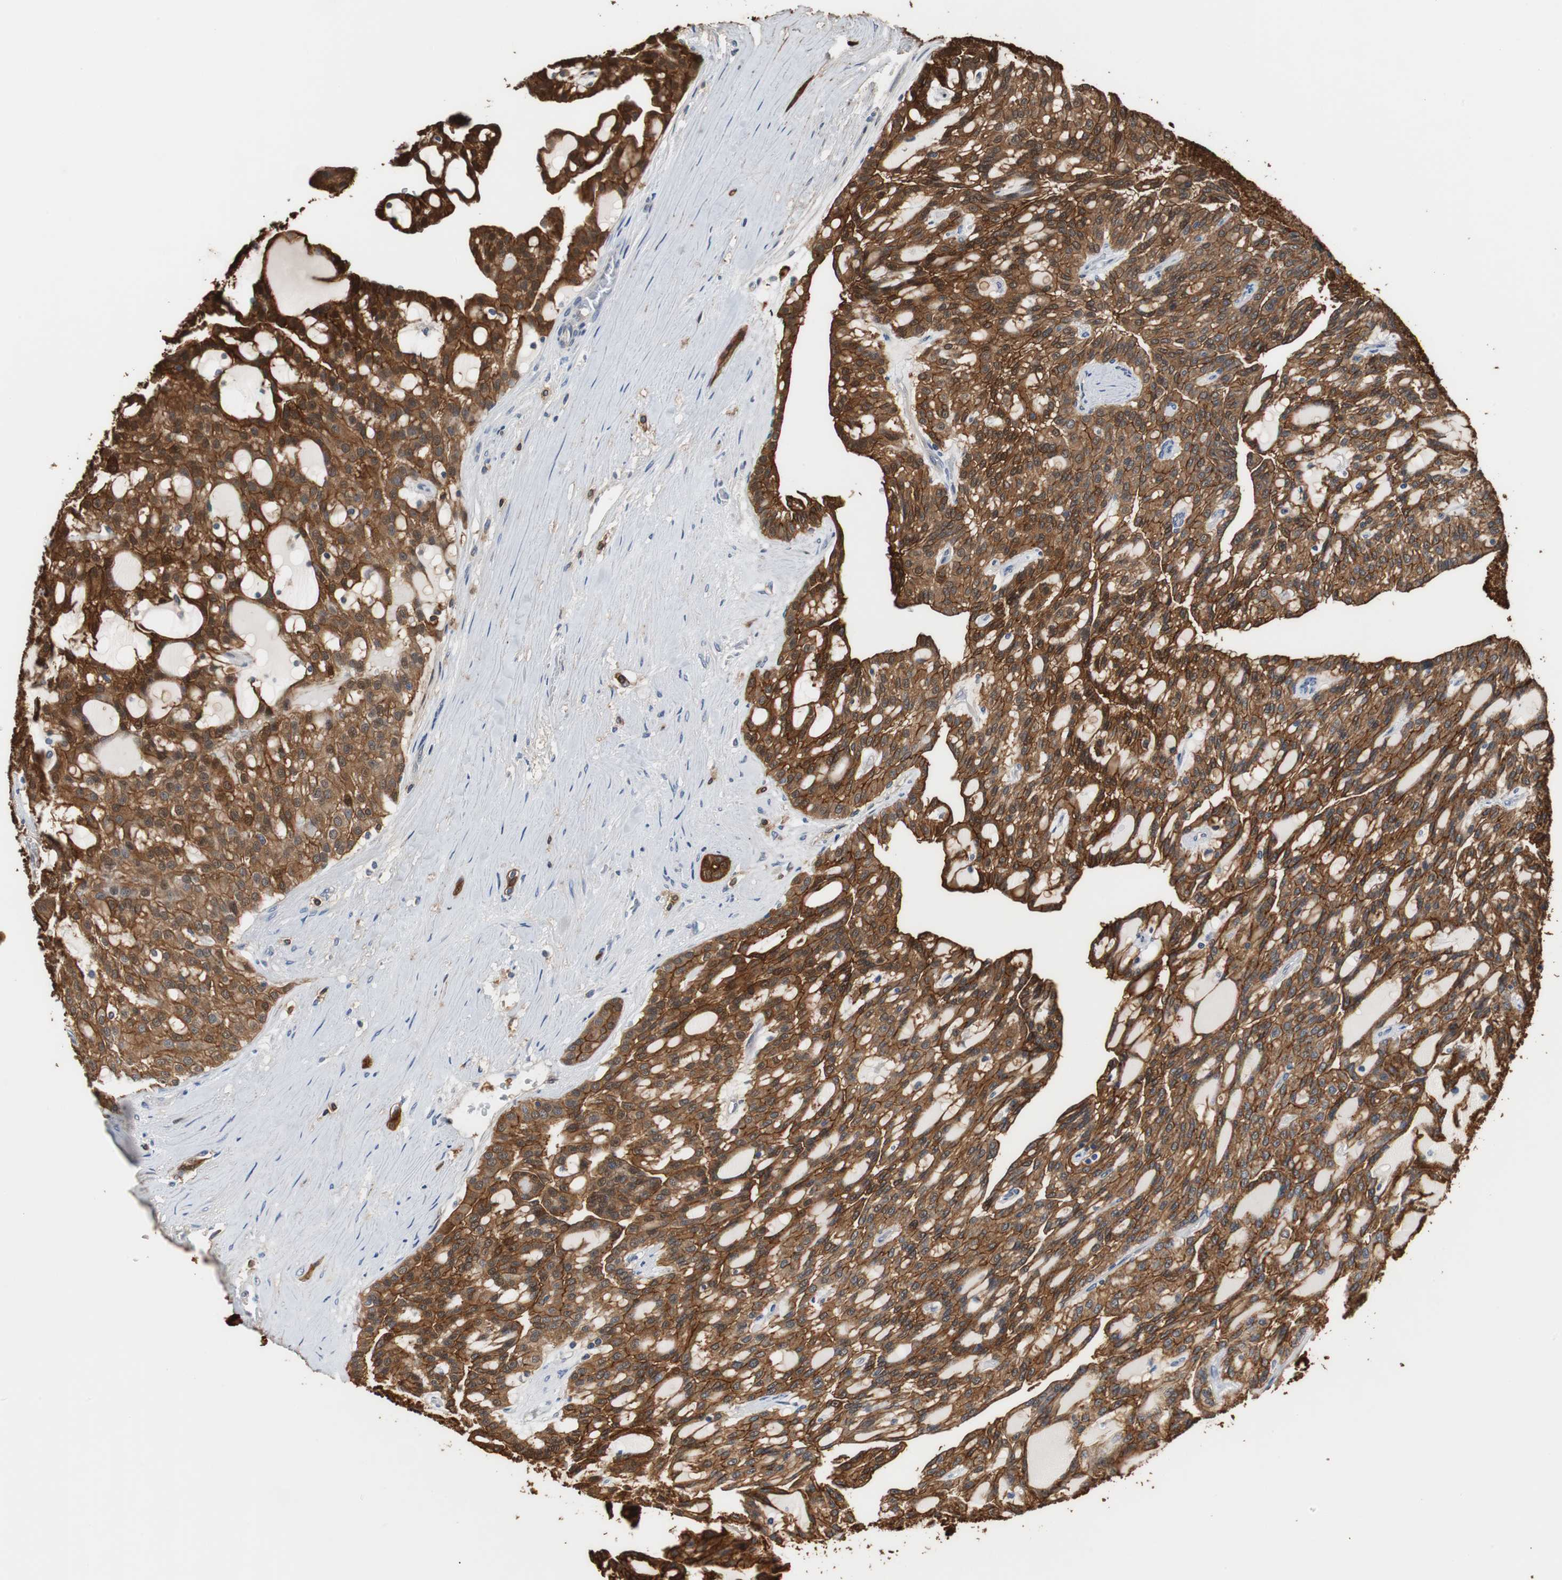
{"staining": {"intensity": "strong", "quantity": ">75%", "location": "cytoplasmic/membranous"}, "tissue": "renal cancer", "cell_type": "Tumor cells", "image_type": "cancer", "snomed": [{"axis": "morphology", "description": "Adenocarcinoma, NOS"}, {"axis": "topography", "description": "Kidney"}], "caption": "DAB immunohistochemical staining of adenocarcinoma (renal) reveals strong cytoplasmic/membranous protein expression in about >75% of tumor cells.", "gene": "ANXA4", "patient": {"sex": "male", "age": 63}}